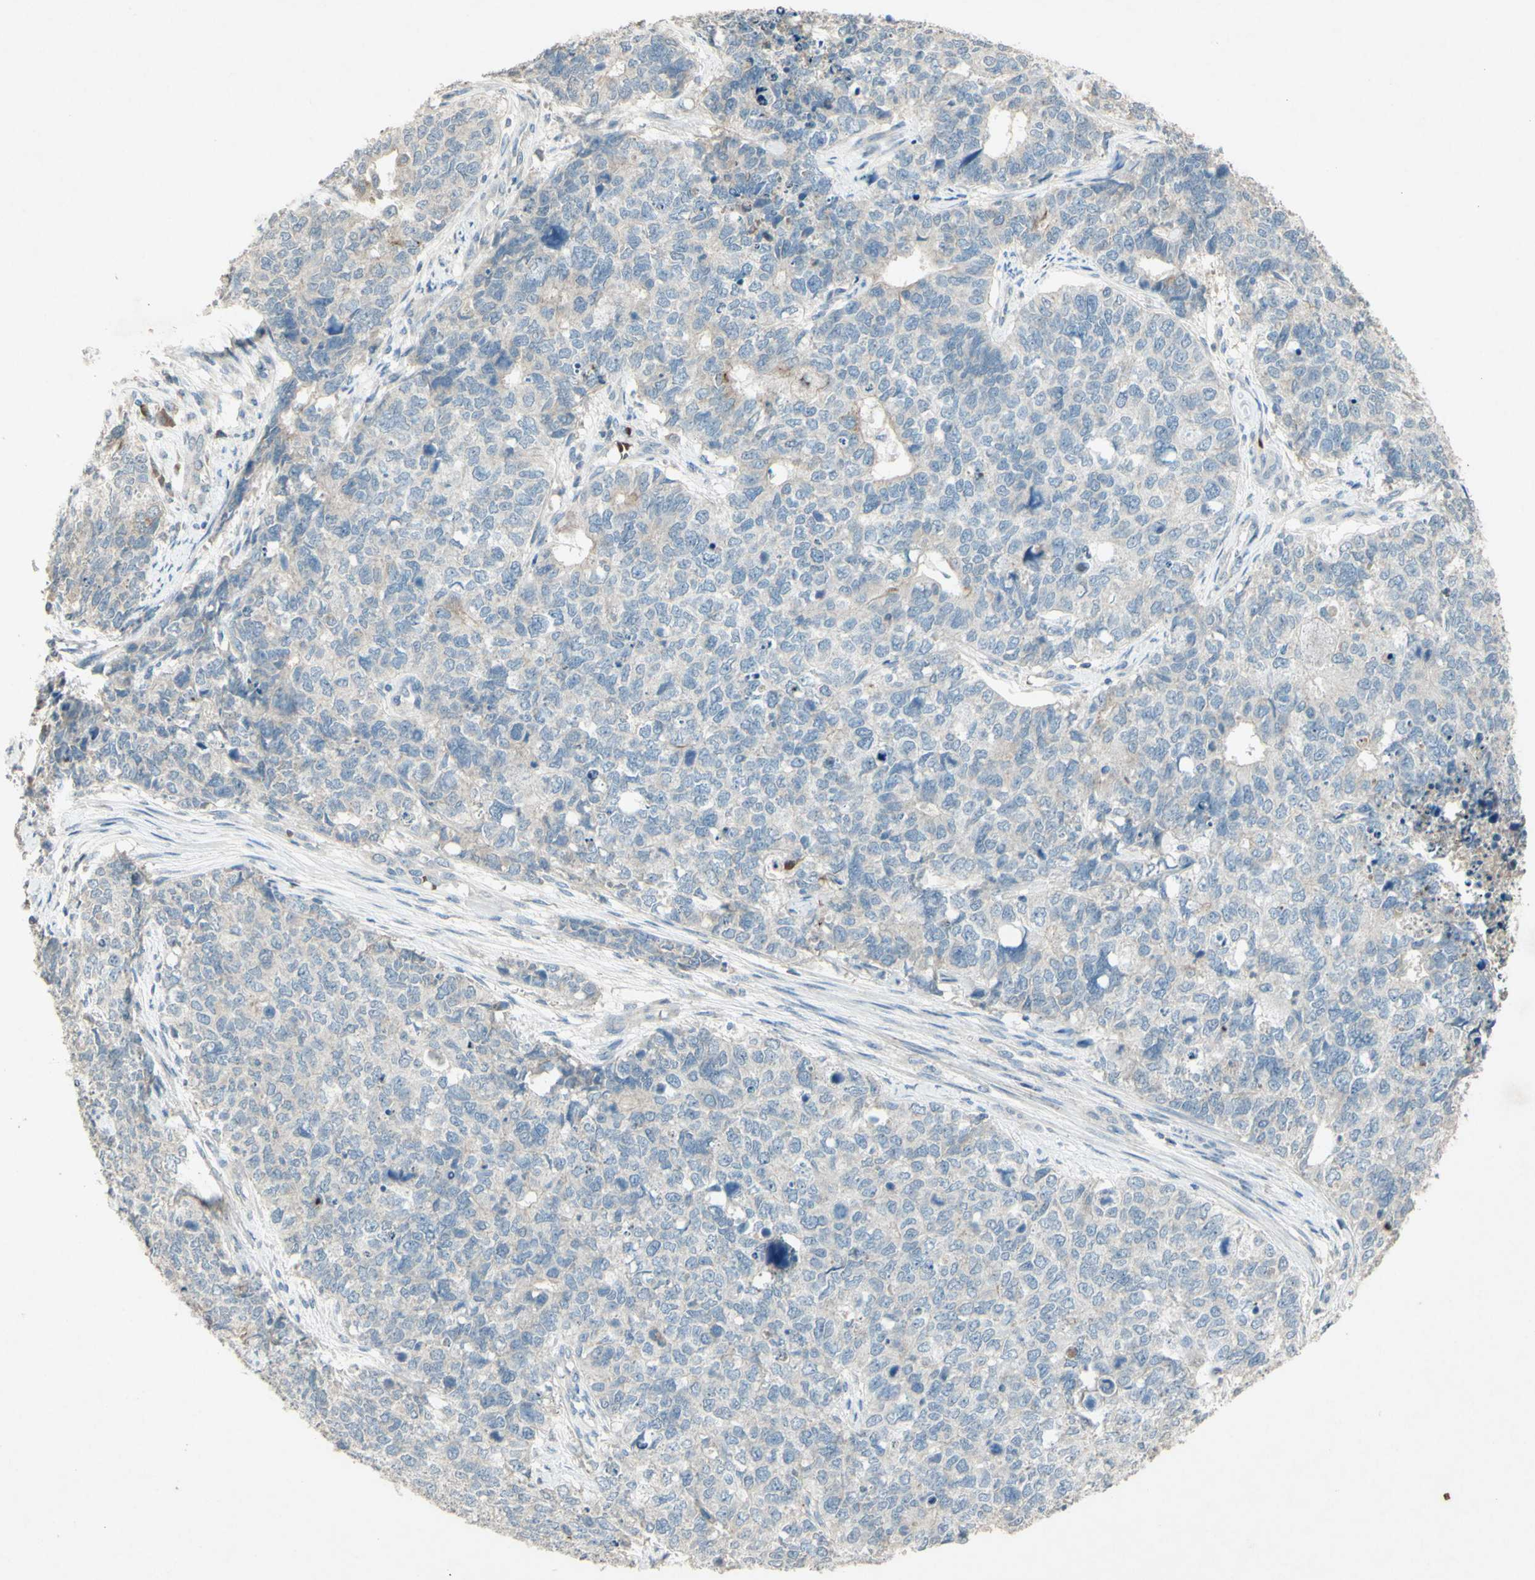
{"staining": {"intensity": "negative", "quantity": "none", "location": "none"}, "tissue": "cervical cancer", "cell_type": "Tumor cells", "image_type": "cancer", "snomed": [{"axis": "morphology", "description": "Squamous cell carcinoma, NOS"}, {"axis": "topography", "description": "Cervix"}], "caption": "Tumor cells are negative for protein expression in human squamous cell carcinoma (cervical).", "gene": "TIMM21", "patient": {"sex": "female", "age": 63}}